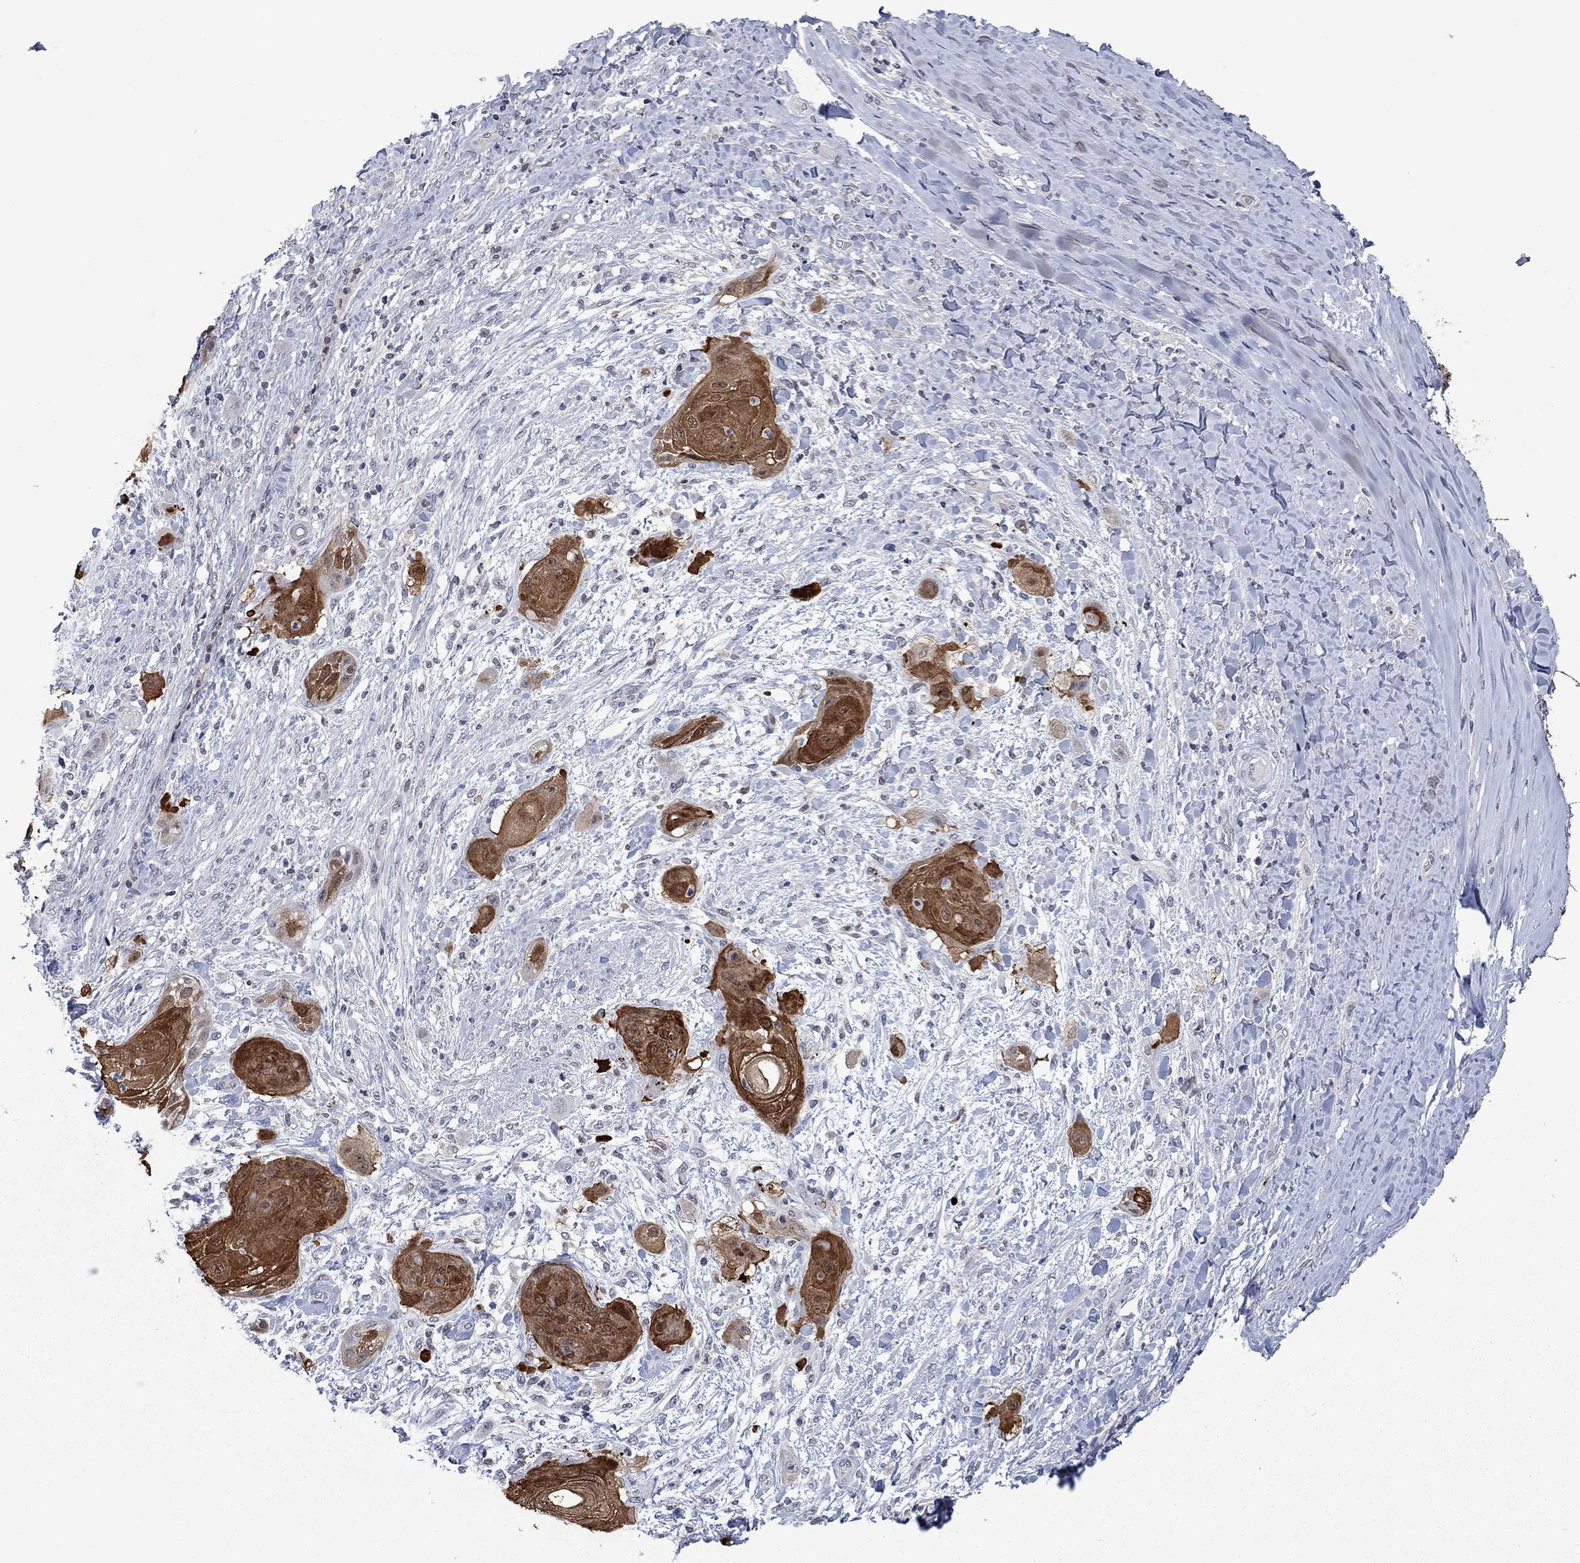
{"staining": {"intensity": "strong", "quantity": ">75%", "location": "cytoplasmic/membranous"}, "tissue": "skin cancer", "cell_type": "Tumor cells", "image_type": "cancer", "snomed": [{"axis": "morphology", "description": "Squamous cell carcinoma, NOS"}, {"axis": "topography", "description": "Skin"}], "caption": "IHC of human skin cancer (squamous cell carcinoma) demonstrates high levels of strong cytoplasmic/membranous positivity in about >75% of tumor cells. The staining is performed using DAB brown chromogen to label protein expression. The nuclei are counter-stained blue using hematoxylin.", "gene": "AGL", "patient": {"sex": "male", "age": 62}}